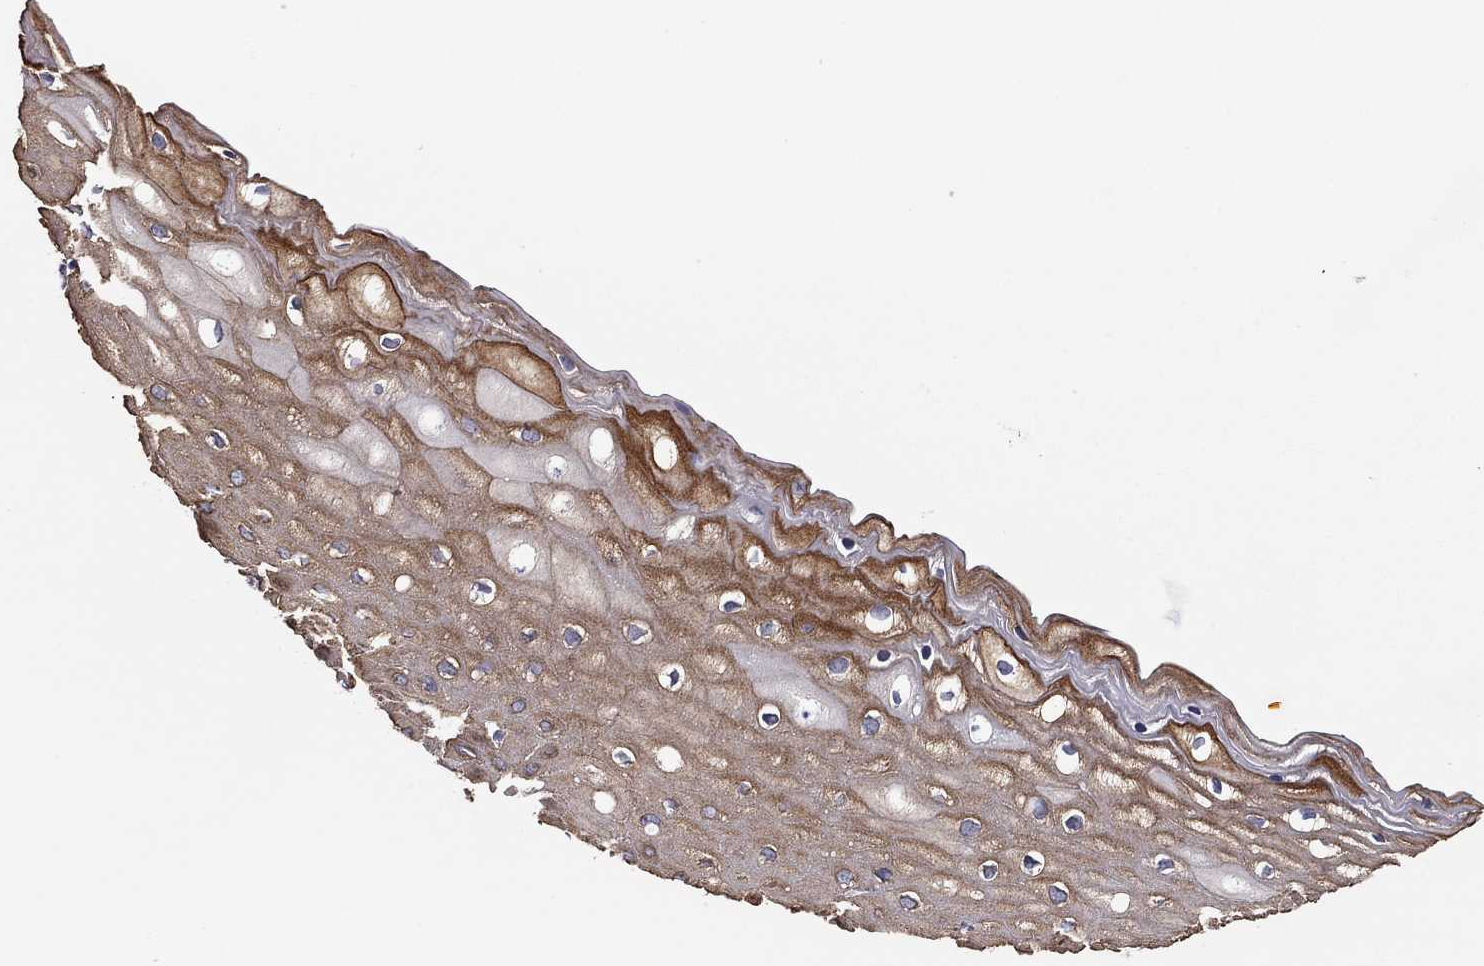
{"staining": {"intensity": "moderate", "quantity": "<25%", "location": "cytoplasmic/membranous"}, "tissue": "cervix", "cell_type": "Squamous epithelial cells", "image_type": "normal", "snomed": [{"axis": "morphology", "description": "Normal tissue, NOS"}, {"axis": "topography", "description": "Cervix"}], "caption": "An immunohistochemistry (IHC) histopathology image of normal tissue is shown. Protein staining in brown shows moderate cytoplasmic/membranous positivity in cervix within squamous epithelial cells. Immunohistochemistry stains the protein of interest in brown and the nuclei are stained blue.", "gene": "TCHH", "patient": {"sex": "female", "age": 37}}